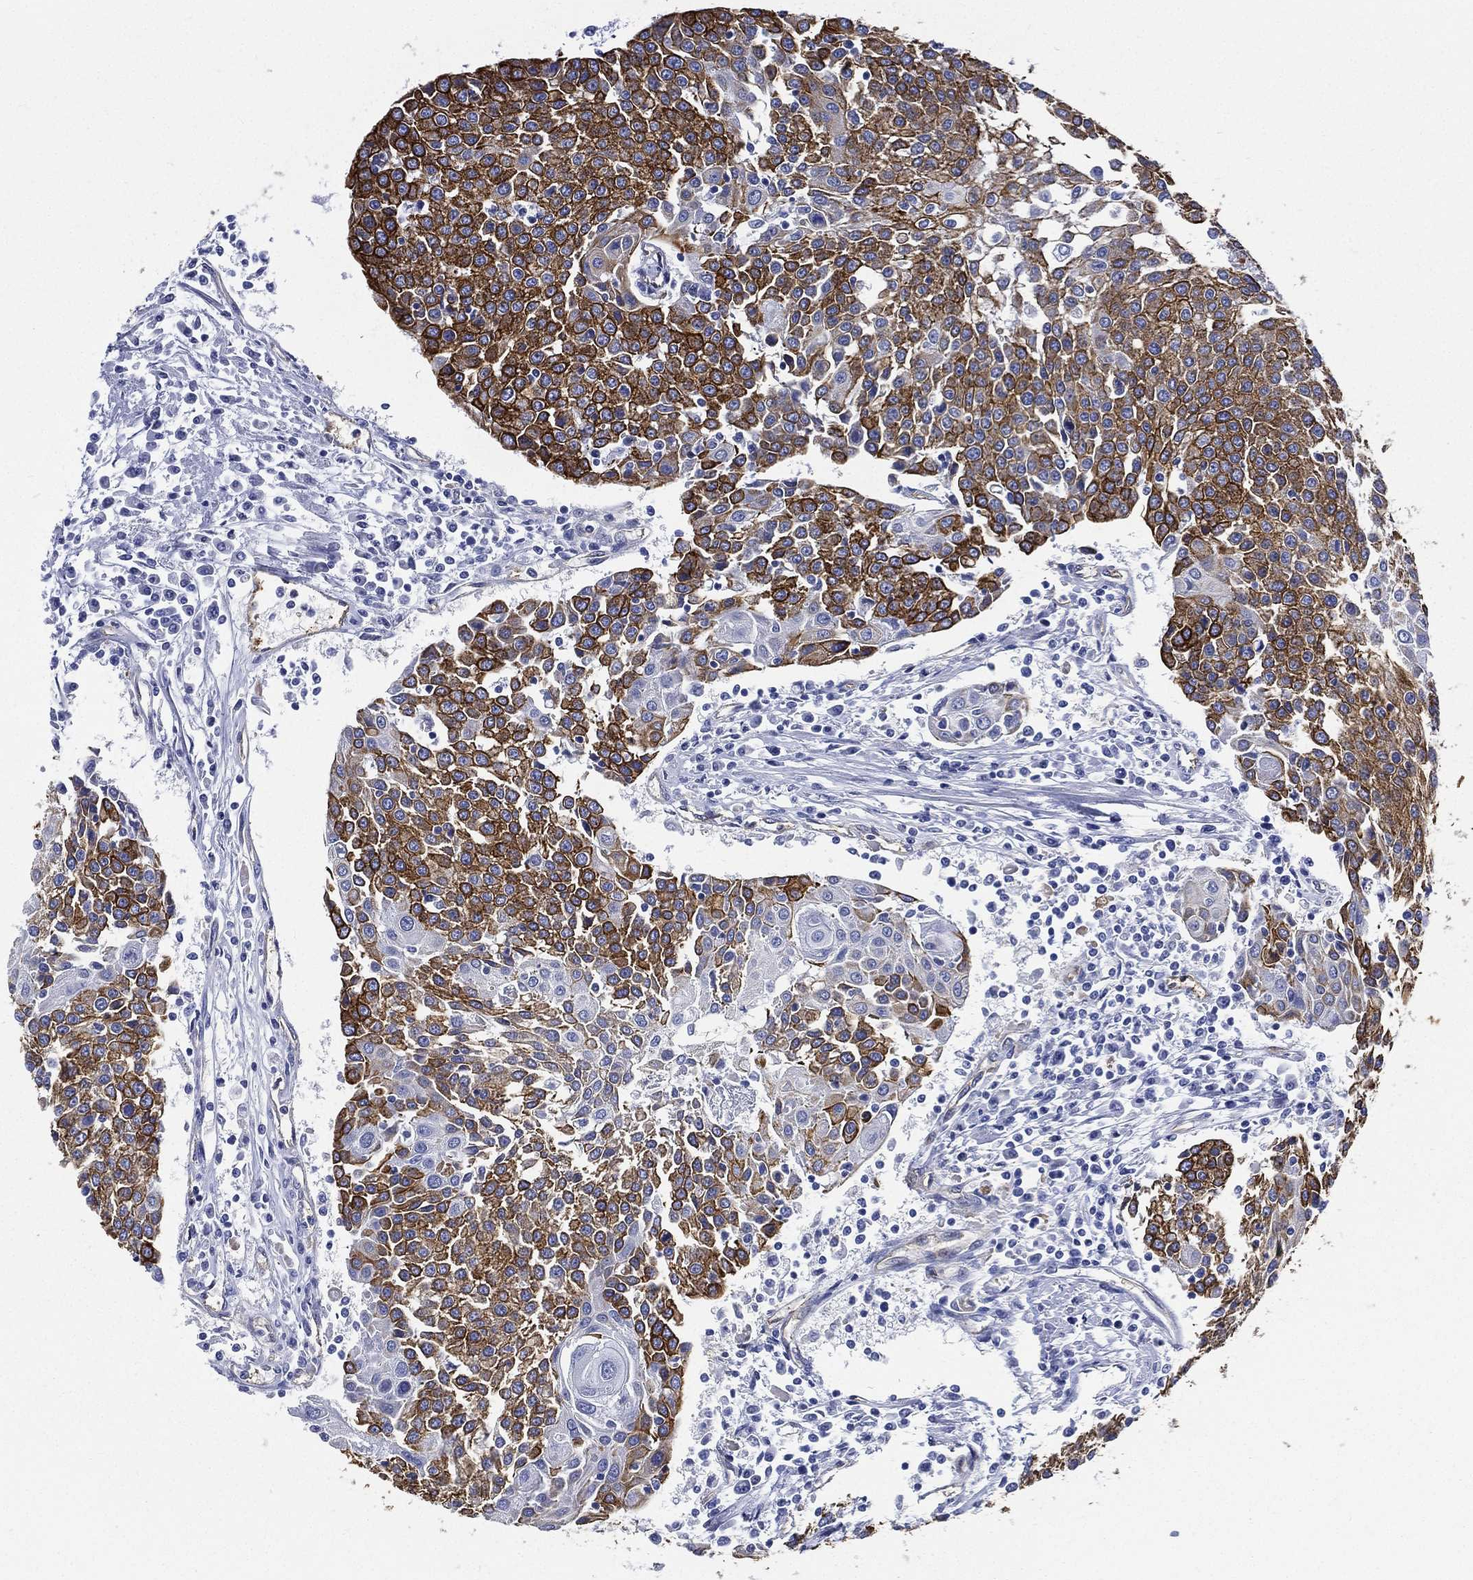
{"staining": {"intensity": "strong", "quantity": ">75%", "location": "cytoplasmic/membranous"}, "tissue": "urothelial cancer", "cell_type": "Tumor cells", "image_type": "cancer", "snomed": [{"axis": "morphology", "description": "Urothelial carcinoma, High grade"}, {"axis": "topography", "description": "Urinary bladder"}], "caption": "Immunohistochemical staining of urothelial carcinoma (high-grade) shows high levels of strong cytoplasmic/membranous protein expression in approximately >75% of tumor cells. The staining was performed using DAB (3,3'-diaminobenzidine) to visualize the protein expression in brown, while the nuclei were stained in blue with hematoxylin (Magnification: 20x).", "gene": "NEDD9", "patient": {"sex": "female", "age": 85}}